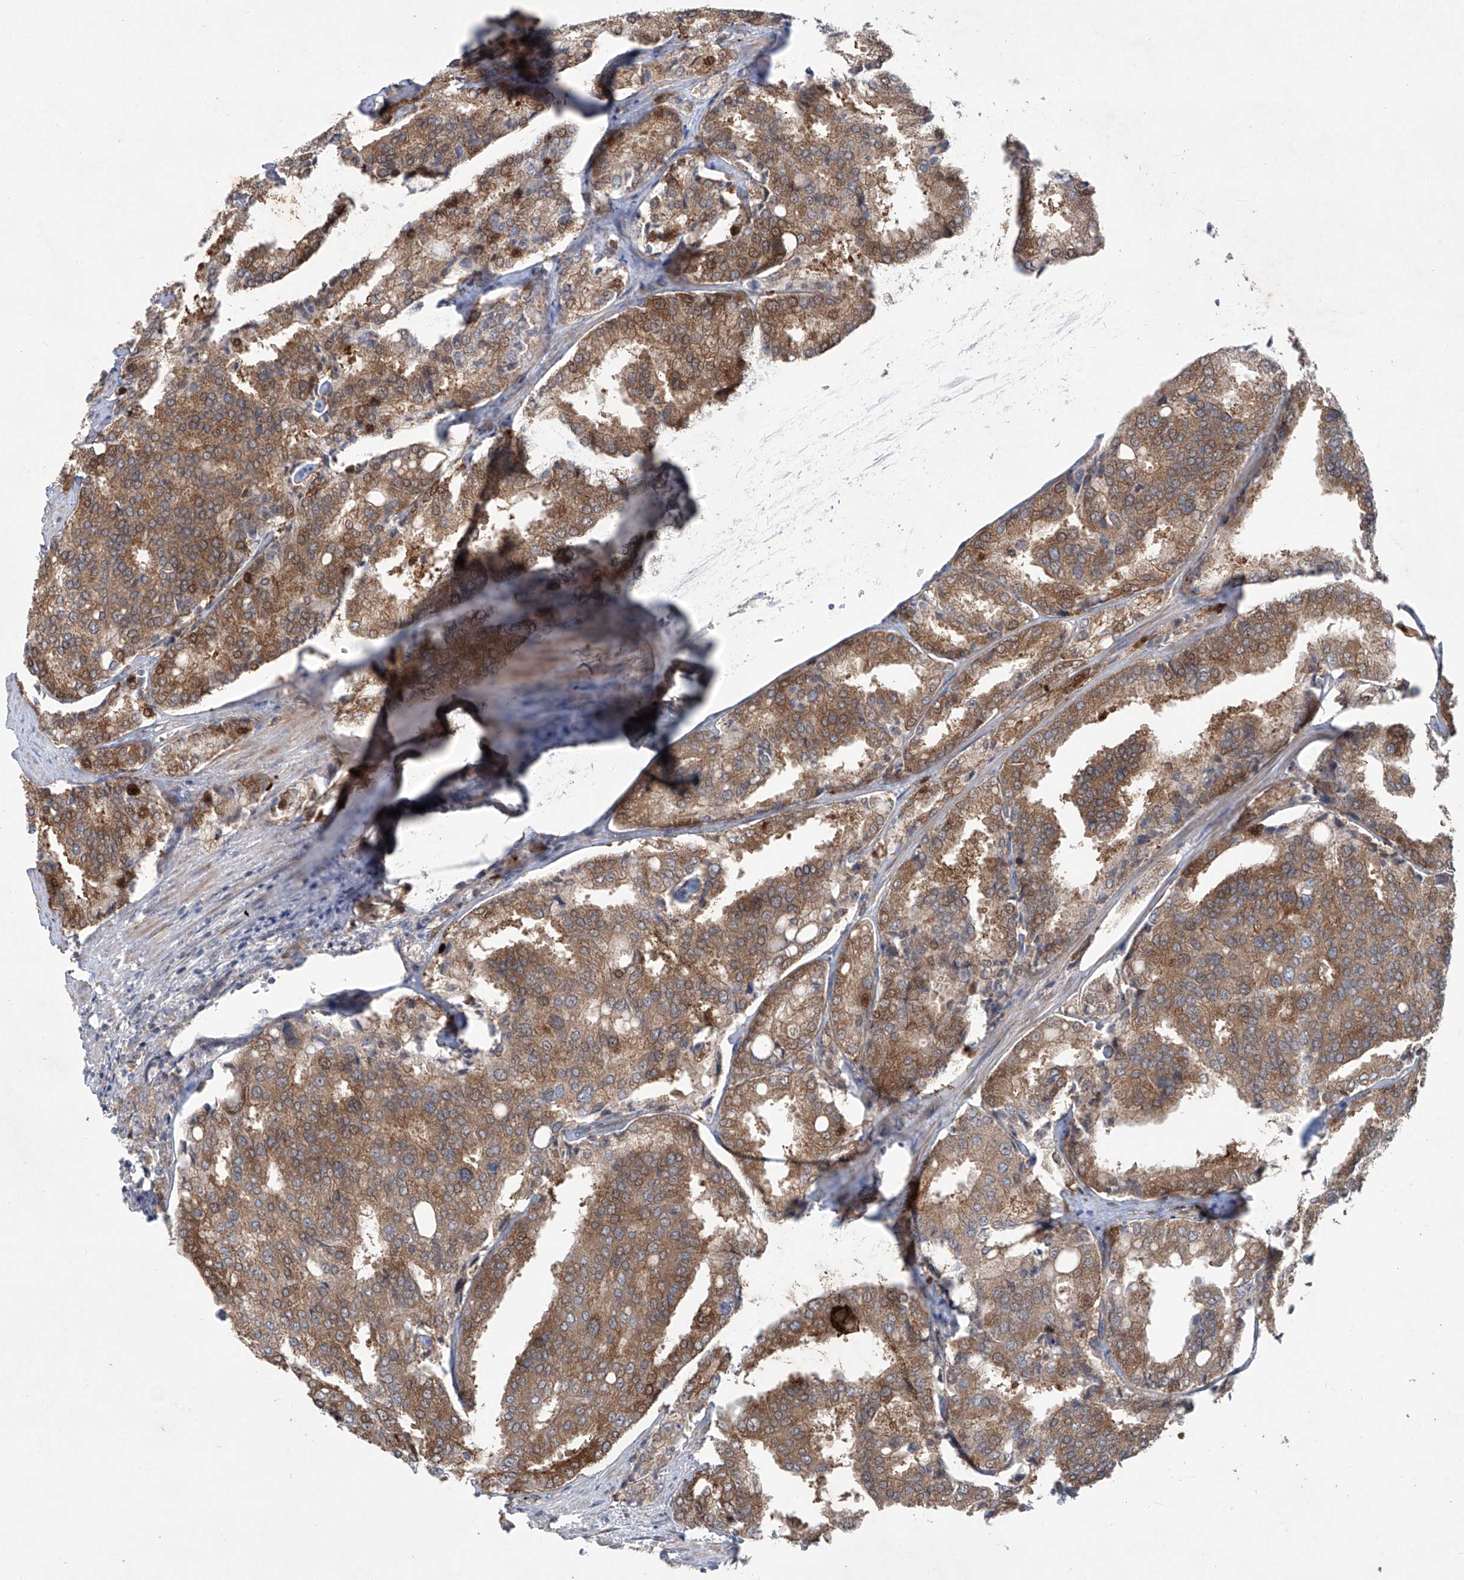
{"staining": {"intensity": "moderate", "quantity": ">75%", "location": "cytoplasmic/membranous"}, "tissue": "prostate cancer", "cell_type": "Tumor cells", "image_type": "cancer", "snomed": [{"axis": "morphology", "description": "Adenocarcinoma, High grade"}, {"axis": "topography", "description": "Prostate"}], "caption": "Brown immunohistochemical staining in high-grade adenocarcinoma (prostate) exhibits moderate cytoplasmic/membranous expression in about >75% of tumor cells. The staining was performed using DAB, with brown indicating positive protein expression. Nuclei are stained blue with hematoxylin.", "gene": "KLC4", "patient": {"sex": "male", "age": 50}}